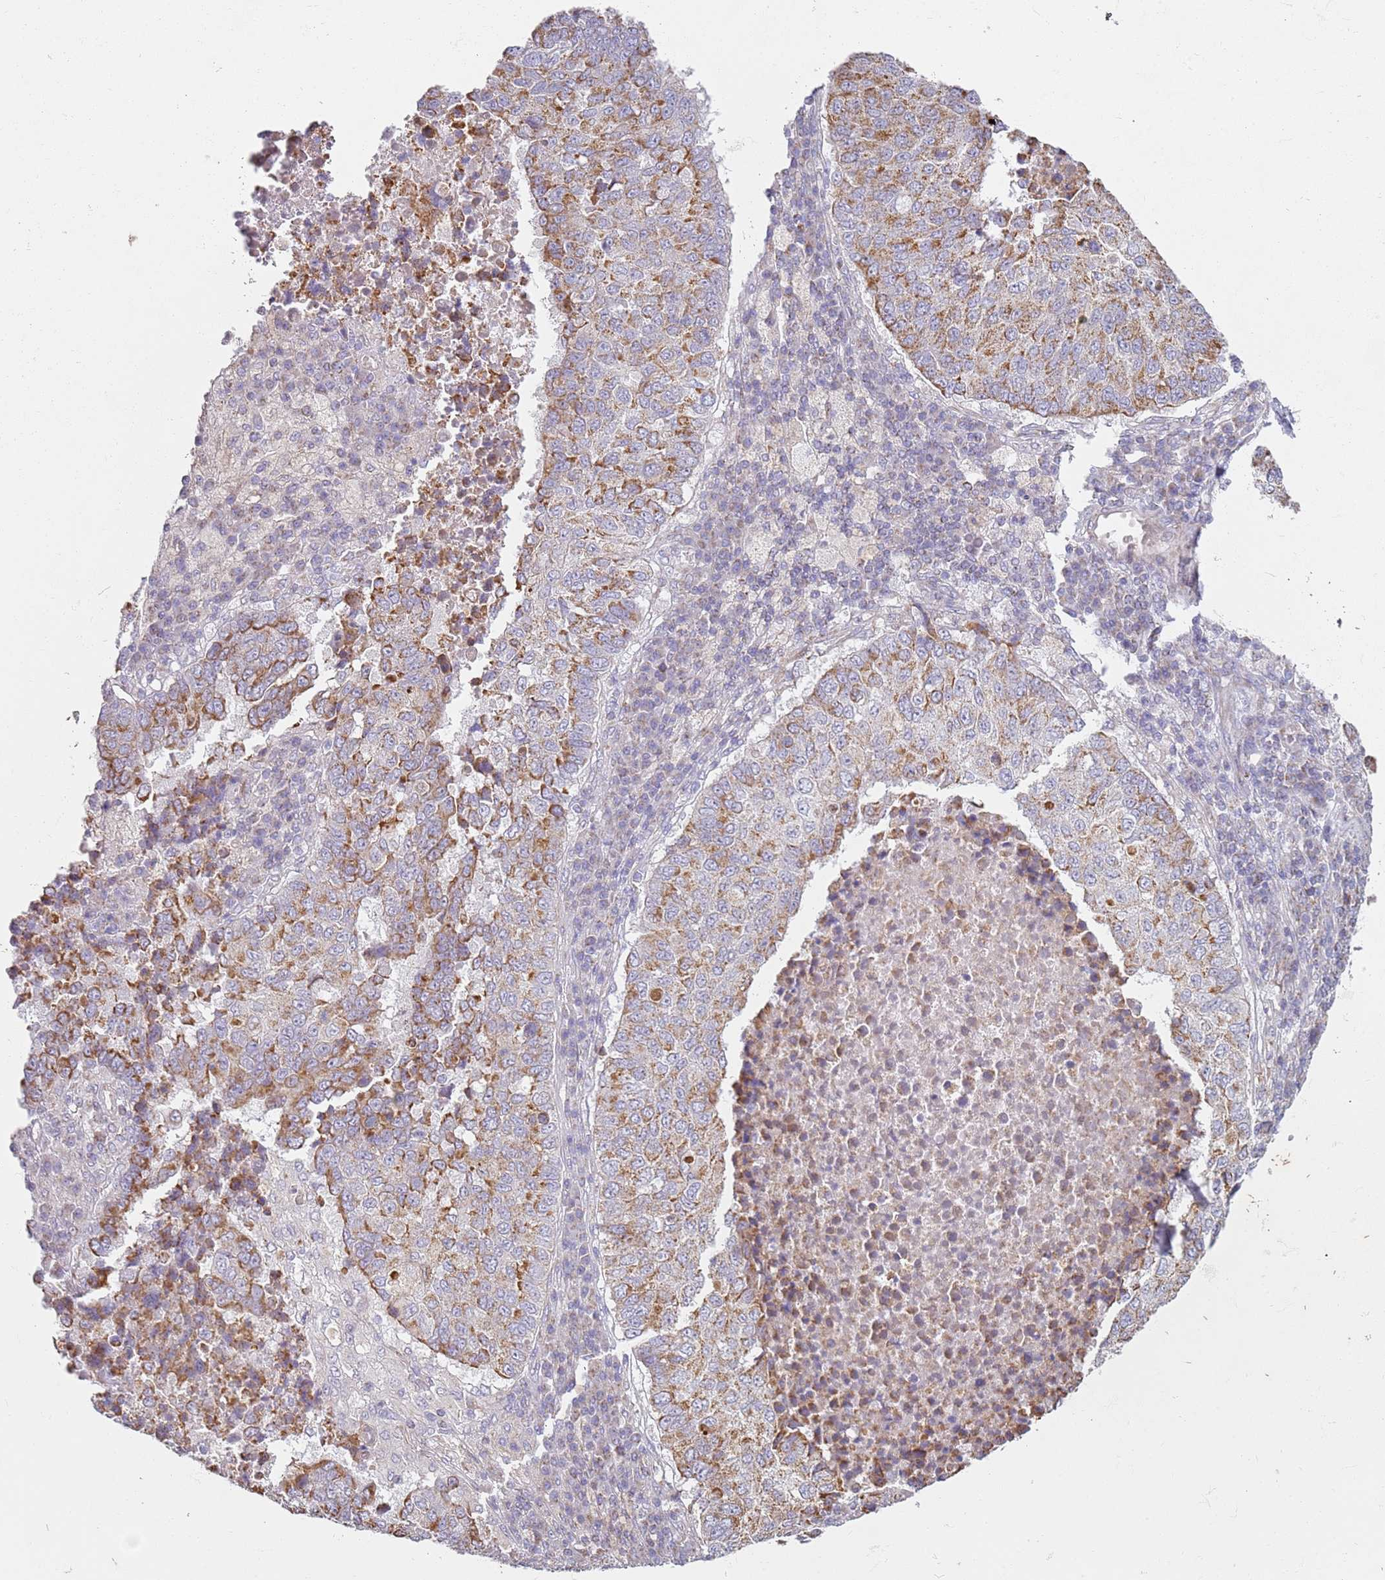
{"staining": {"intensity": "moderate", "quantity": ">75%", "location": "cytoplasmic/membranous"}, "tissue": "lung cancer", "cell_type": "Tumor cells", "image_type": "cancer", "snomed": [{"axis": "morphology", "description": "Squamous cell carcinoma, NOS"}, {"axis": "topography", "description": "Lung"}], "caption": "Lung cancer stained for a protein demonstrates moderate cytoplasmic/membranous positivity in tumor cells. Using DAB (brown) and hematoxylin (blue) stains, captured at high magnification using brightfield microscopy.", "gene": "ALS2", "patient": {"sex": "male", "age": 73}}